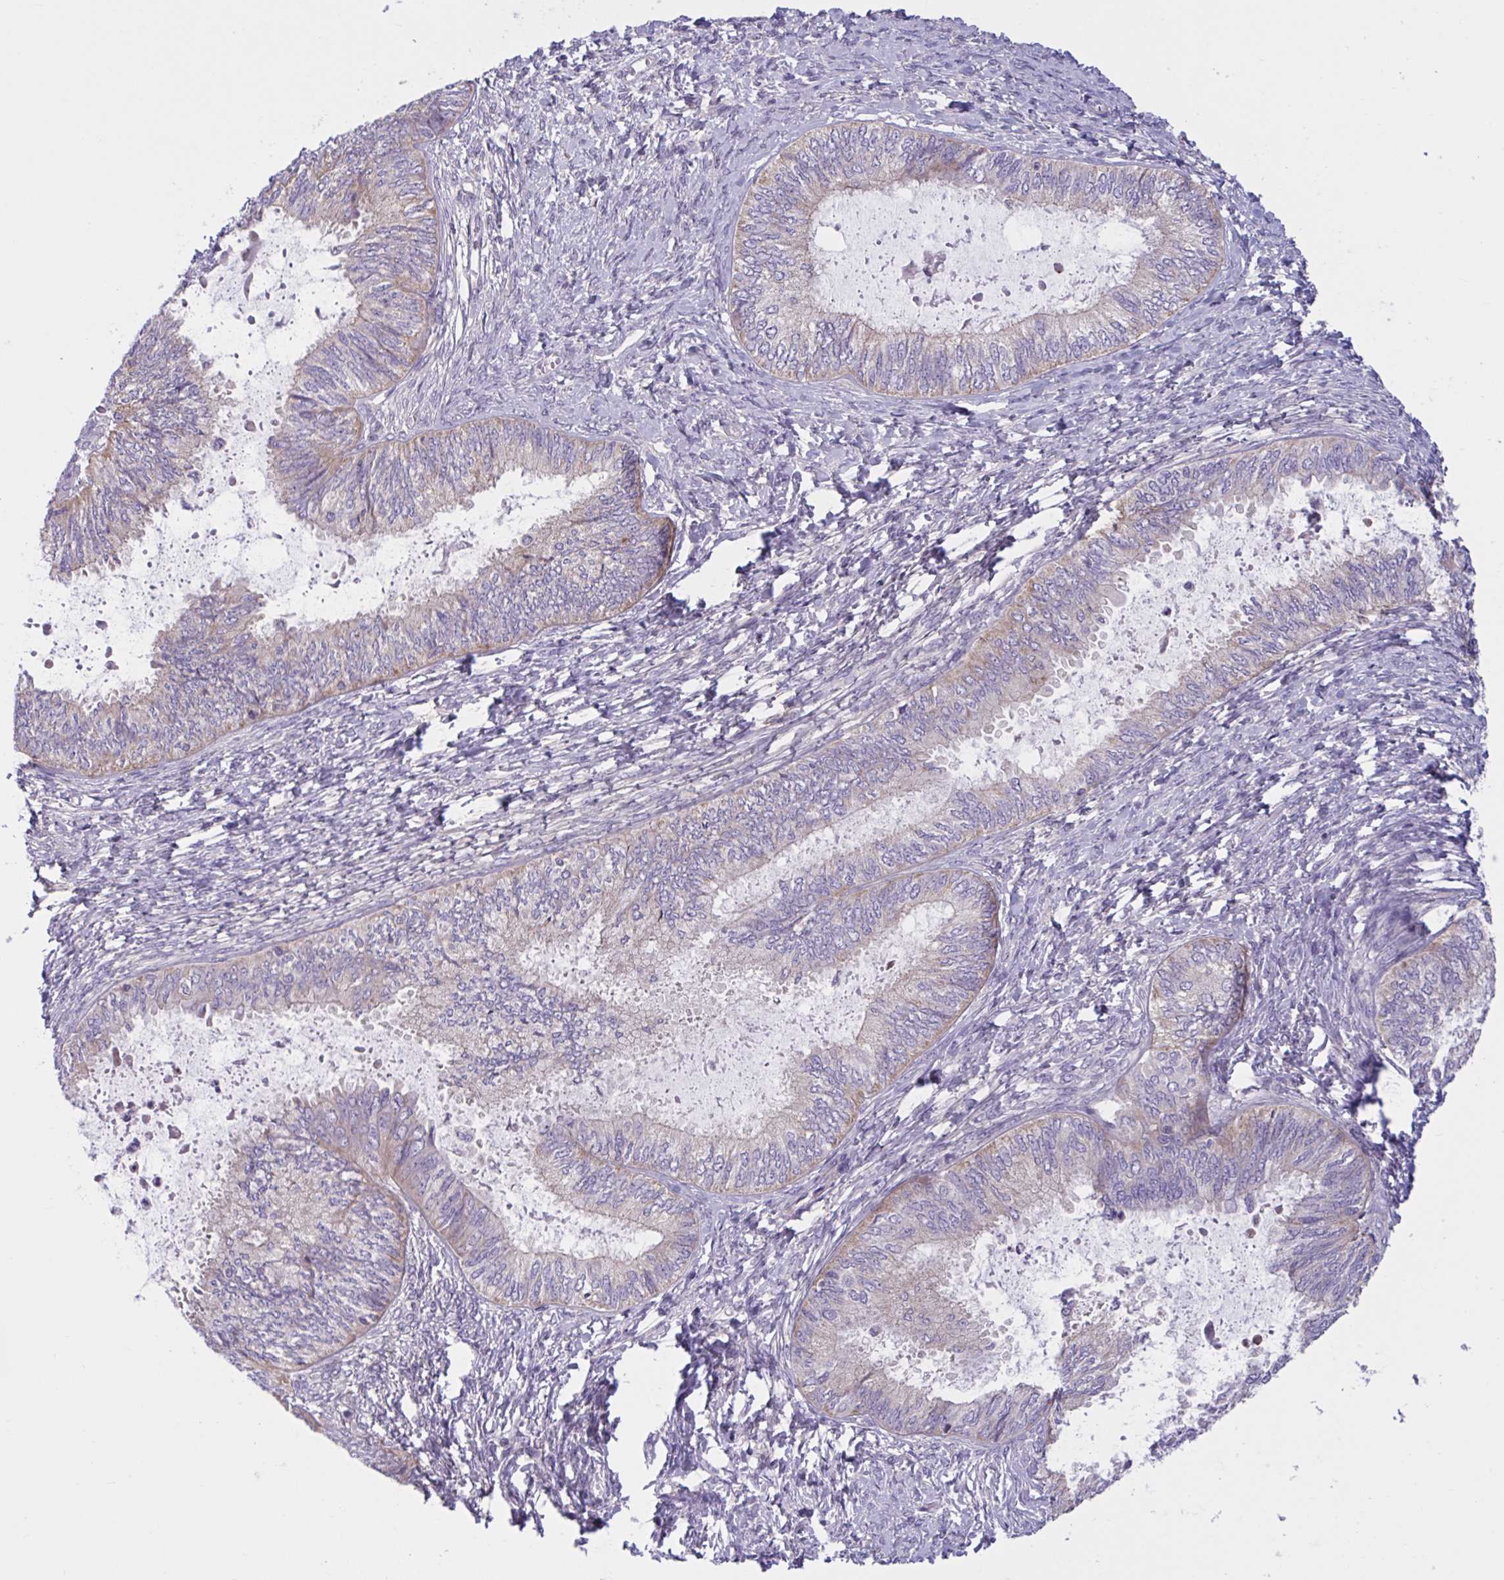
{"staining": {"intensity": "negative", "quantity": "none", "location": "none"}, "tissue": "ovarian cancer", "cell_type": "Tumor cells", "image_type": "cancer", "snomed": [{"axis": "morphology", "description": "Carcinoma, endometroid"}, {"axis": "topography", "description": "Ovary"}], "caption": "DAB (3,3'-diaminobenzidine) immunohistochemical staining of human endometroid carcinoma (ovarian) shows no significant expression in tumor cells. (Stains: DAB (3,3'-diaminobenzidine) immunohistochemistry with hematoxylin counter stain, Microscopy: brightfield microscopy at high magnification).", "gene": "WNT9B", "patient": {"sex": "female", "age": 70}}